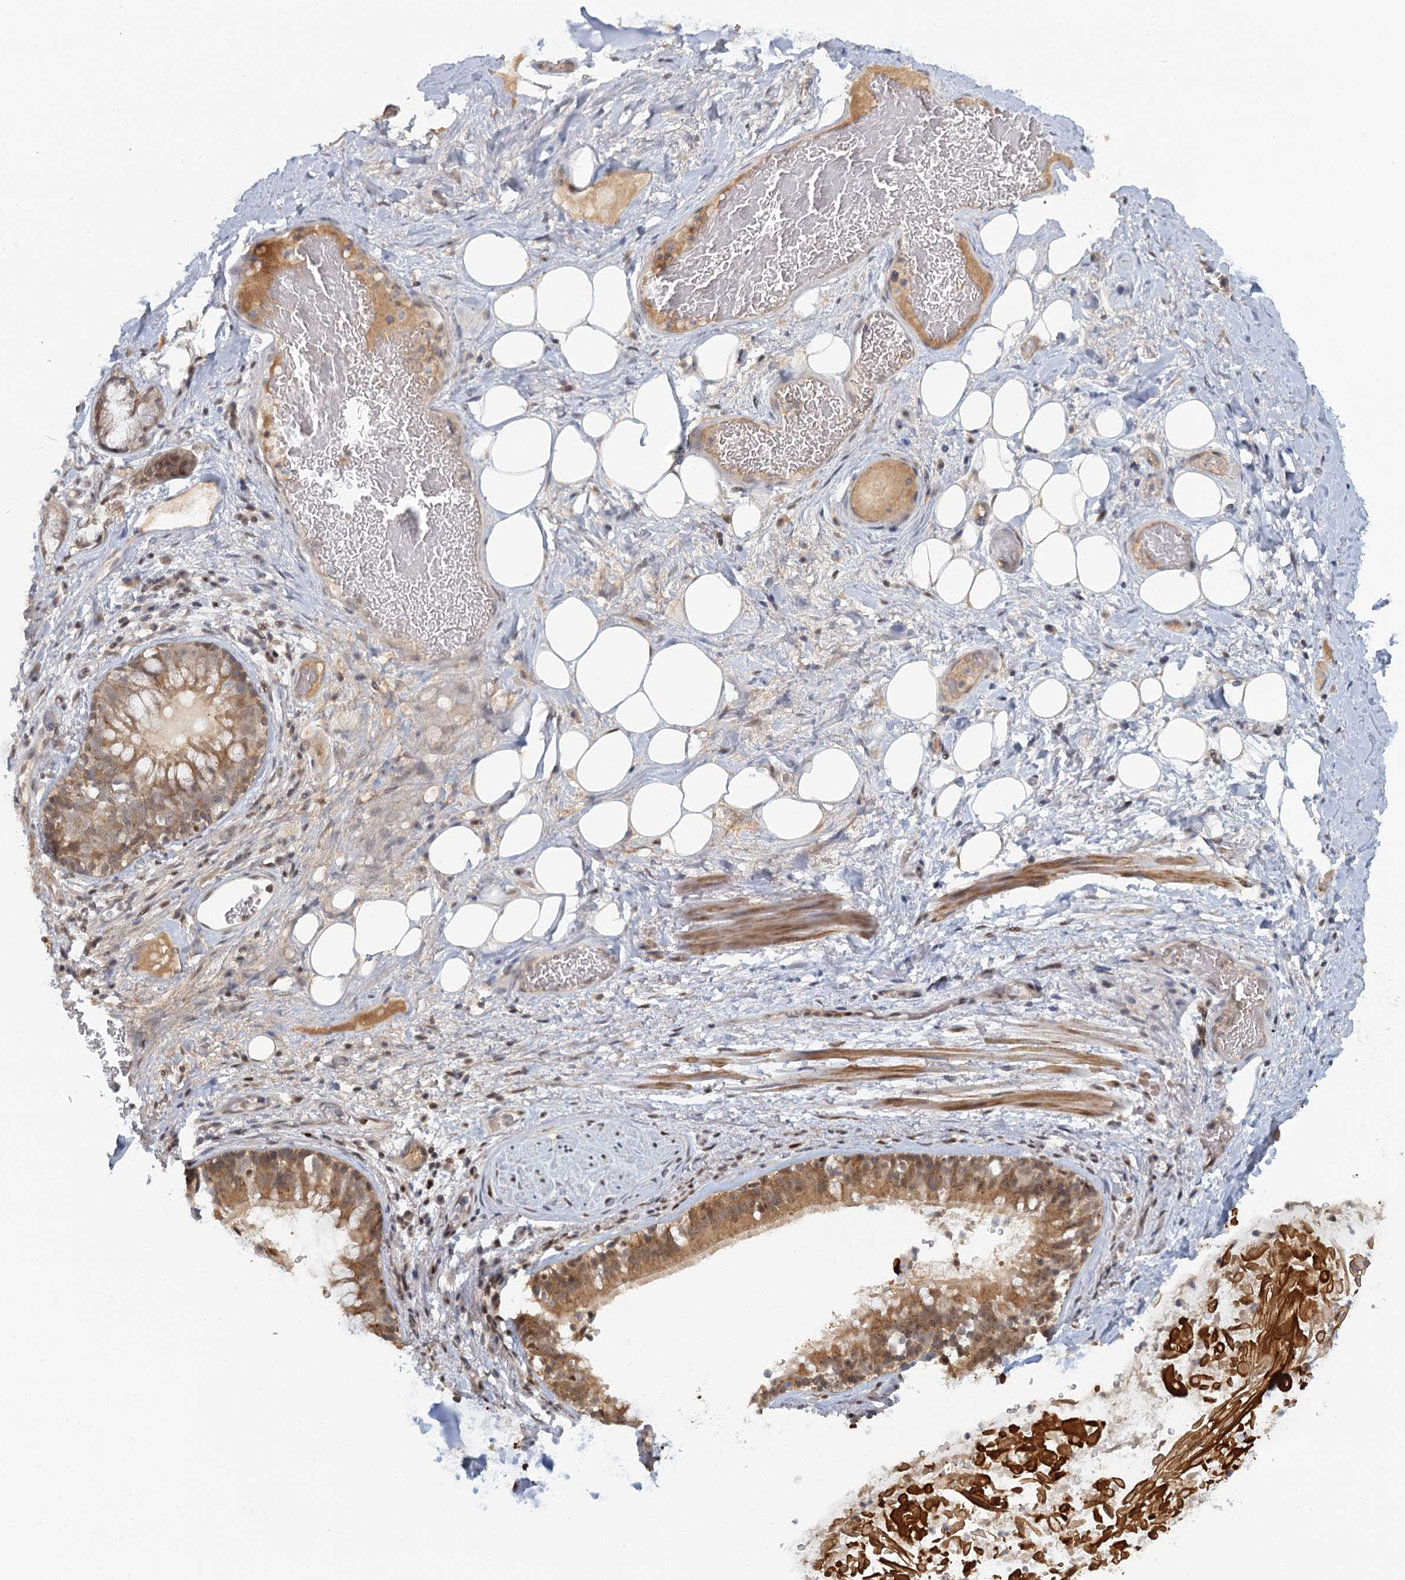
{"staining": {"intensity": "strong", "quantity": "25%-75%", "location": "nuclear"}, "tissue": "adipose tissue", "cell_type": "Adipocytes", "image_type": "normal", "snomed": [{"axis": "morphology", "description": "Normal tissue, NOS"}, {"axis": "topography", "description": "Lymph node"}, {"axis": "topography", "description": "Cartilage tissue"}, {"axis": "topography", "description": "Bronchus"}], "caption": "DAB immunohistochemical staining of unremarkable adipose tissue demonstrates strong nuclear protein staining in about 25%-75% of adipocytes.", "gene": "GPATCH11", "patient": {"sex": "male", "age": 63}}